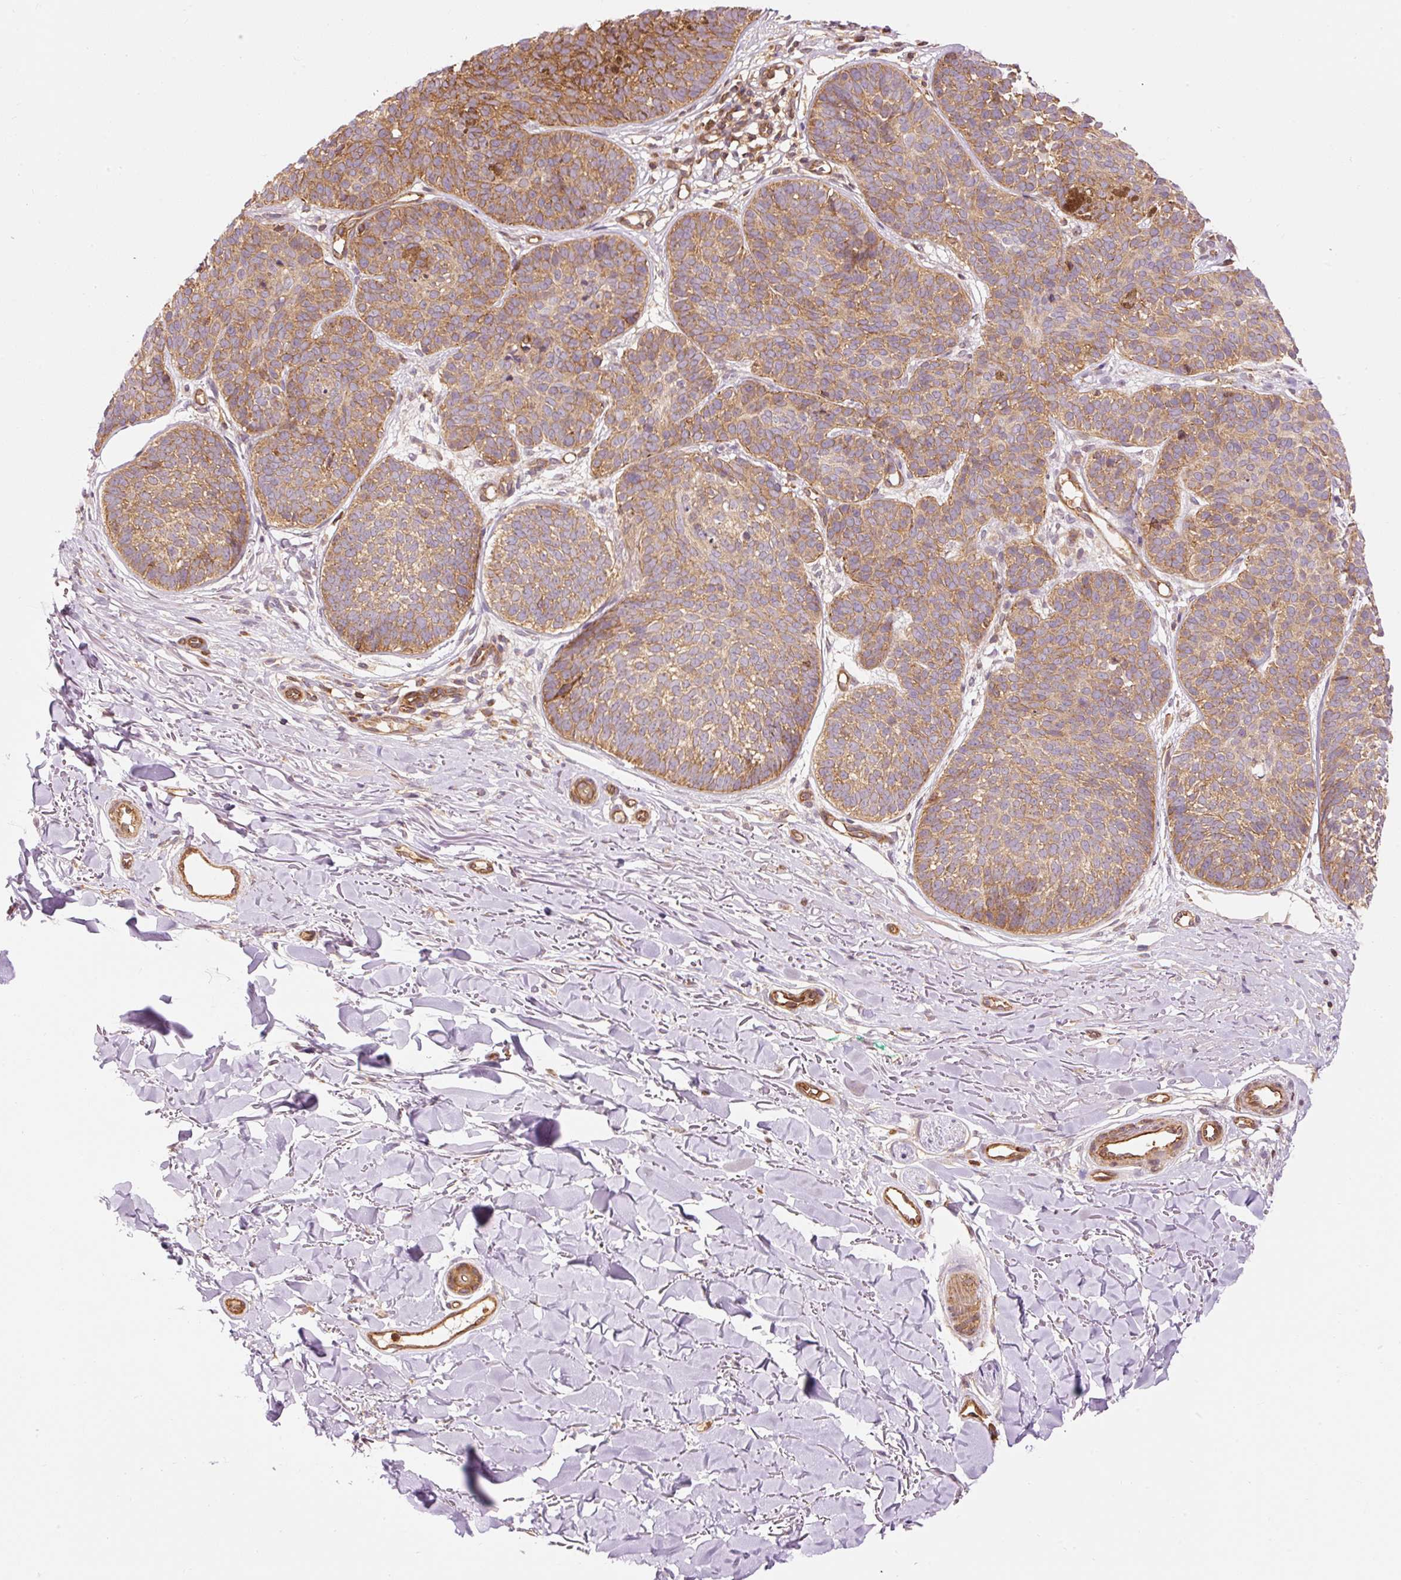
{"staining": {"intensity": "moderate", "quantity": ">75%", "location": "cytoplasmic/membranous"}, "tissue": "skin cancer", "cell_type": "Tumor cells", "image_type": "cancer", "snomed": [{"axis": "morphology", "description": "Basal cell carcinoma"}, {"axis": "topography", "description": "Skin"}, {"axis": "topography", "description": "Skin of neck"}, {"axis": "topography", "description": "Skin of shoulder"}, {"axis": "topography", "description": "Skin of back"}], "caption": "Protein staining of skin basal cell carcinoma tissue reveals moderate cytoplasmic/membranous staining in approximately >75% of tumor cells. Using DAB (3,3'-diaminobenzidine) (brown) and hematoxylin (blue) stains, captured at high magnification using brightfield microscopy.", "gene": "ADCY4", "patient": {"sex": "male", "age": 80}}